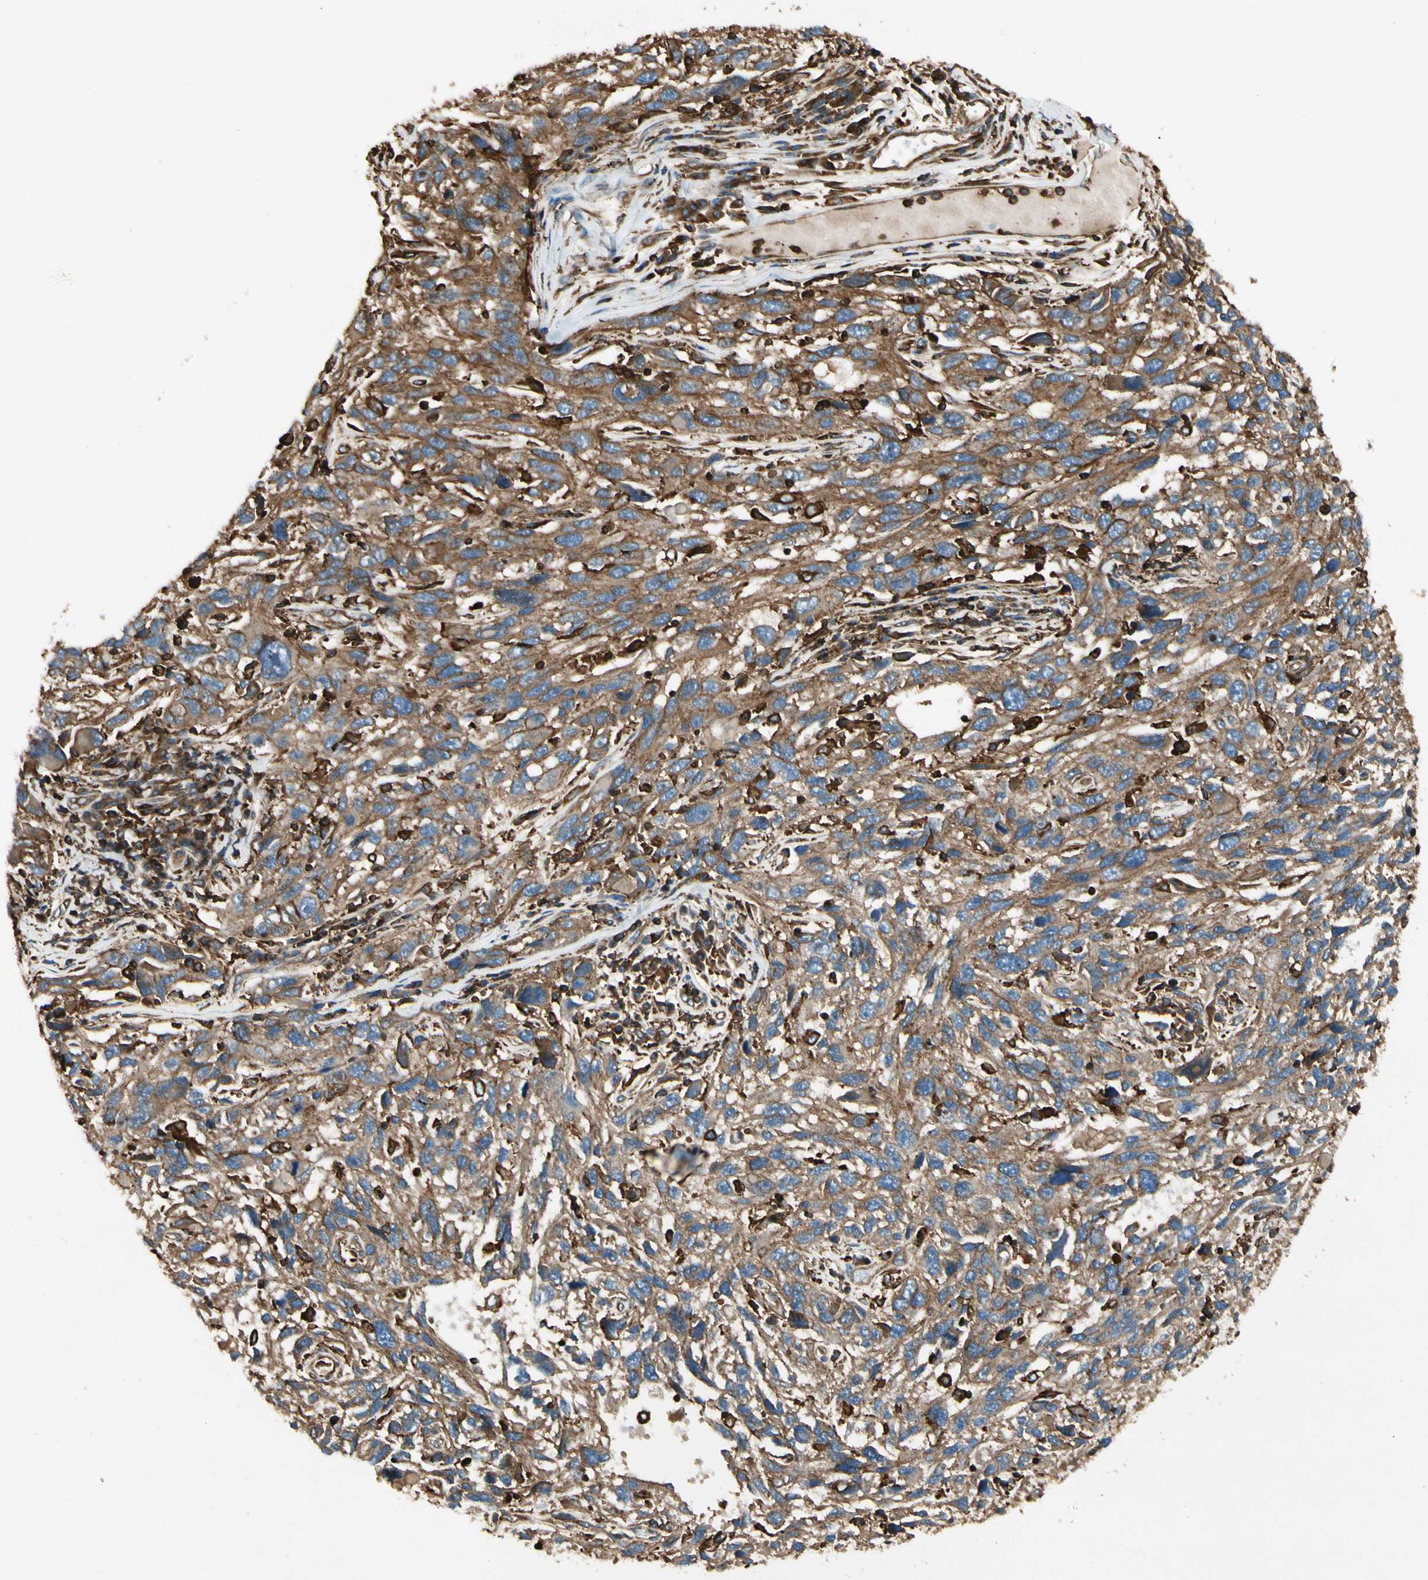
{"staining": {"intensity": "moderate", "quantity": ">75%", "location": "cytoplasmic/membranous"}, "tissue": "melanoma", "cell_type": "Tumor cells", "image_type": "cancer", "snomed": [{"axis": "morphology", "description": "Malignant melanoma, NOS"}, {"axis": "topography", "description": "Skin"}], "caption": "A medium amount of moderate cytoplasmic/membranous positivity is identified in about >75% of tumor cells in malignant melanoma tissue. (DAB (3,3'-diaminobenzidine) IHC with brightfield microscopy, high magnification).", "gene": "ARPC2", "patient": {"sex": "male", "age": 53}}